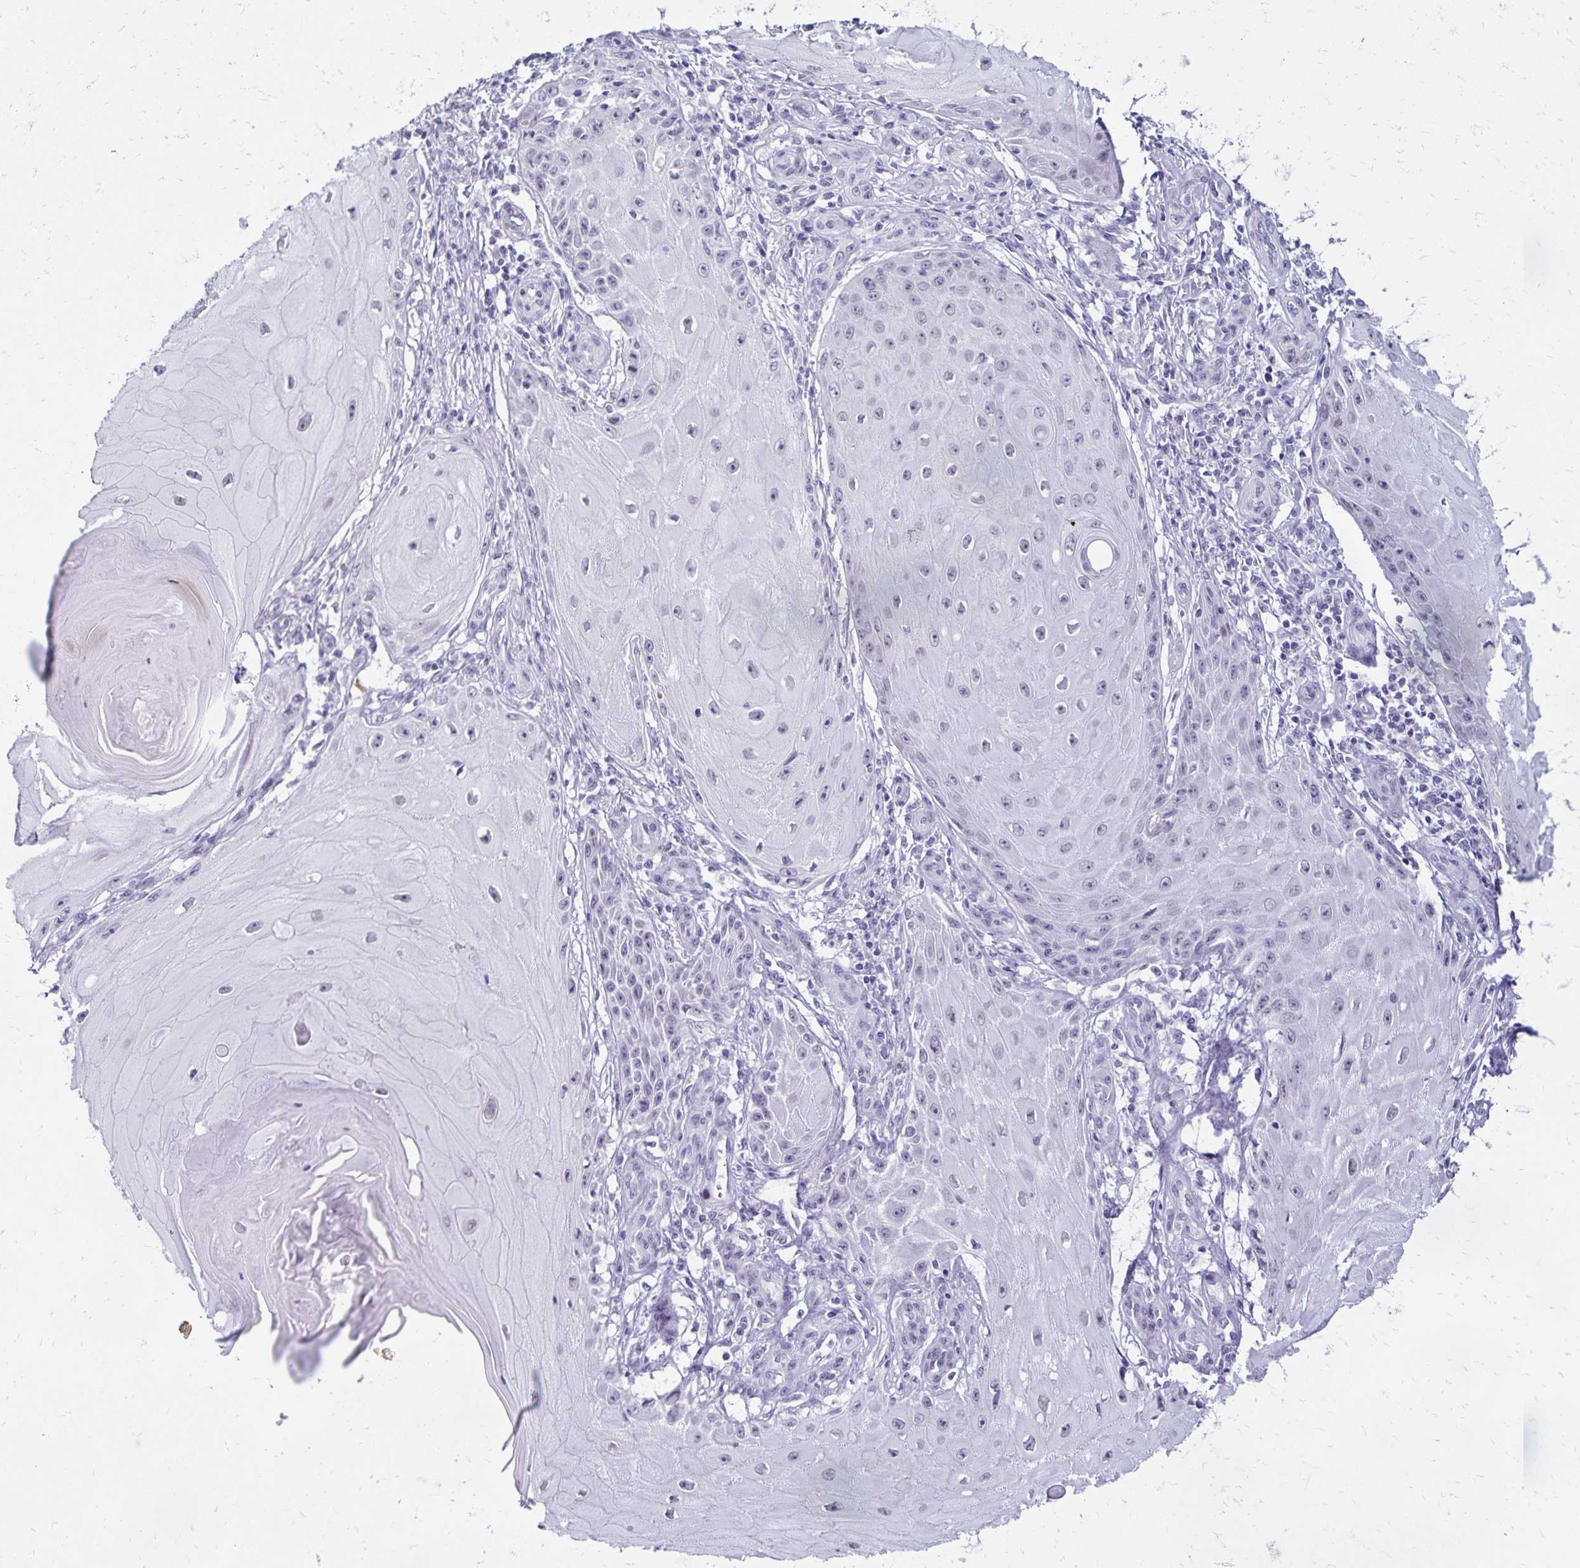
{"staining": {"intensity": "negative", "quantity": "none", "location": "none"}, "tissue": "skin cancer", "cell_type": "Tumor cells", "image_type": "cancer", "snomed": [{"axis": "morphology", "description": "Squamous cell carcinoma, NOS"}, {"axis": "topography", "description": "Skin"}], "caption": "This histopathology image is of skin cancer stained with immunohistochemistry (IHC) to label a protein in brown with the nuclei are counter-stained blue. There is no expression in tumor cells.", "gene": "FAM166C", "patient": {"sex": "female", "age": 77}}